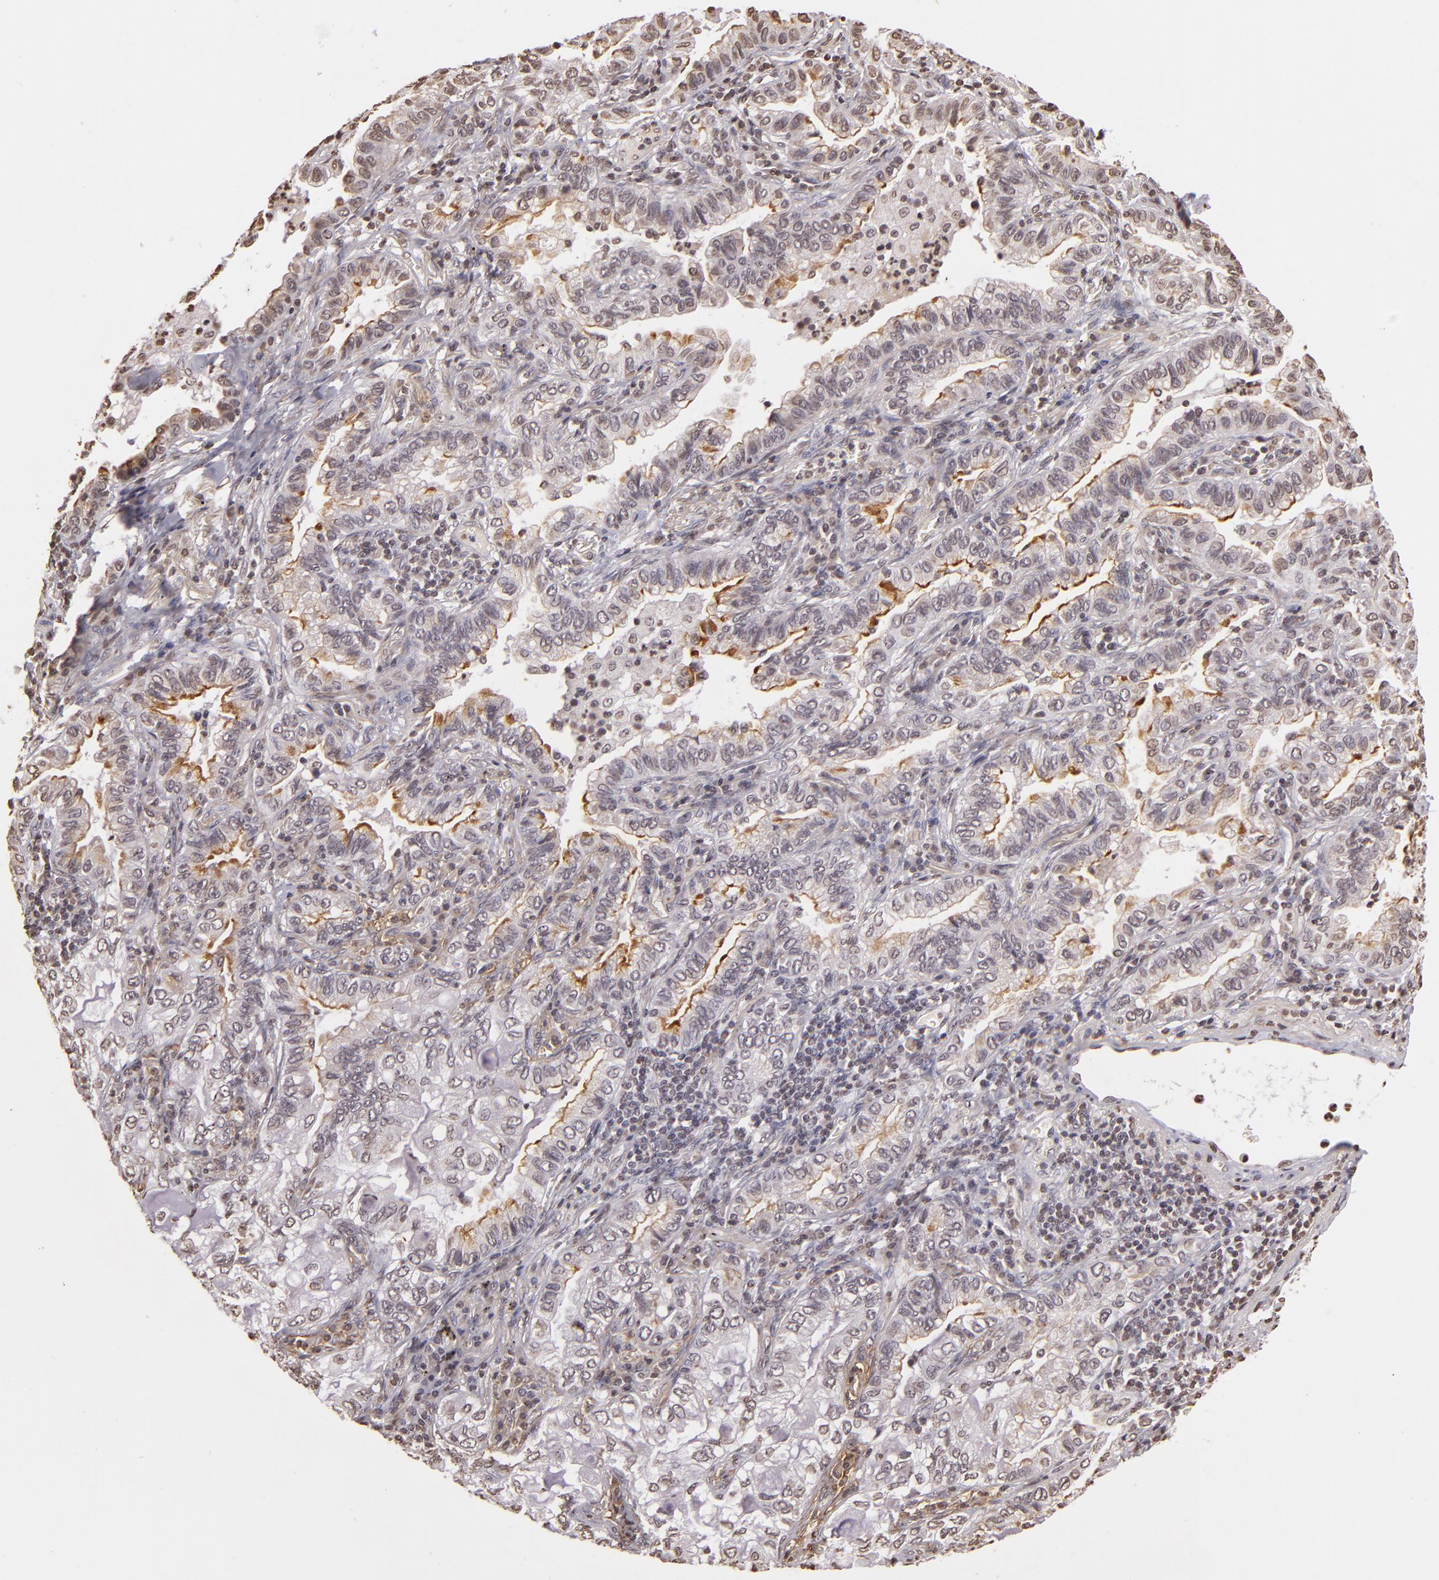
{"staining": {"intensity": "negative", "quantity": "none", "location": "none"}, "tissue": "lung cancer", "cell_type": "Tumor cells", "image_type": "cancer", "snomed": [{"axis": "morphology", "description": "Adenocarcinoma, NOS"}, {"axis": "topography", "description": "Lung"}], "caption": "An immunohistochemistry image of lung adenocarcinoma is shown. There is no staining in tumor cells of lung adenocarcinoma.", "gene": "THRB", "patient": {"sex": "female", "age": 50}}